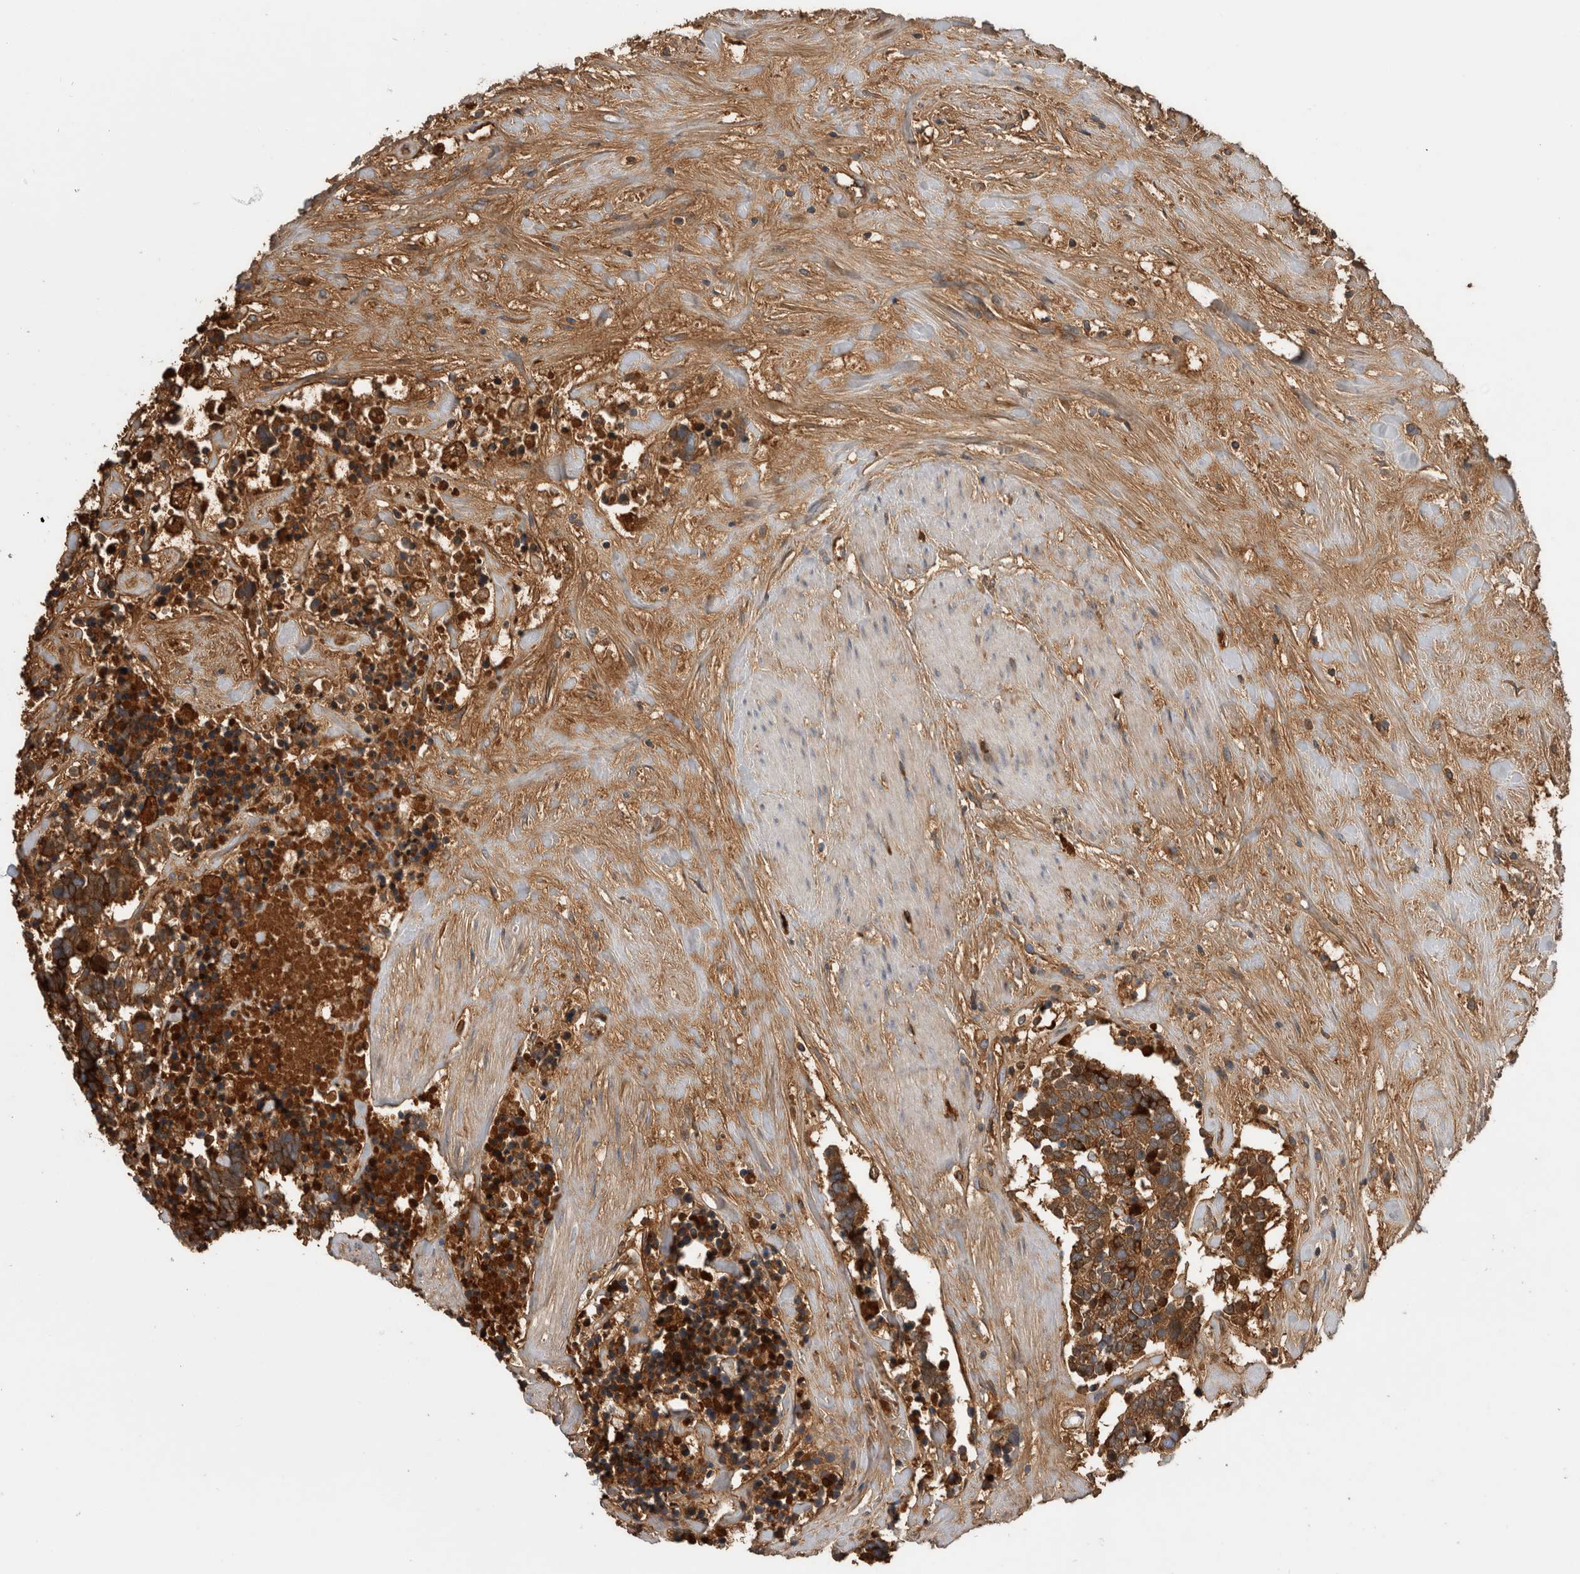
{"staining": {"intensity": "strong", "quantity": ">75%", "location": "cytoplasmic/membranous"}, "tissue": "carcinoid", "cell_type": "Tumor cells", "image_type": "cancer", "snomed": [{"axis": "morphology", "description": "Carcinoma, NOS"}, {"axis": "morphology", "description": "Carcinoid, malignant, NOS"}, {"axis": "topography", "description": "Urinary bladder"}], "caption": "IHC of human carcinoma exhibits high levels of strong cytoplasmic/membranous staining in approximately >75% of tumor cells.", "gene": "TBCE", "patient": {"sex": "male", "age": 57}}